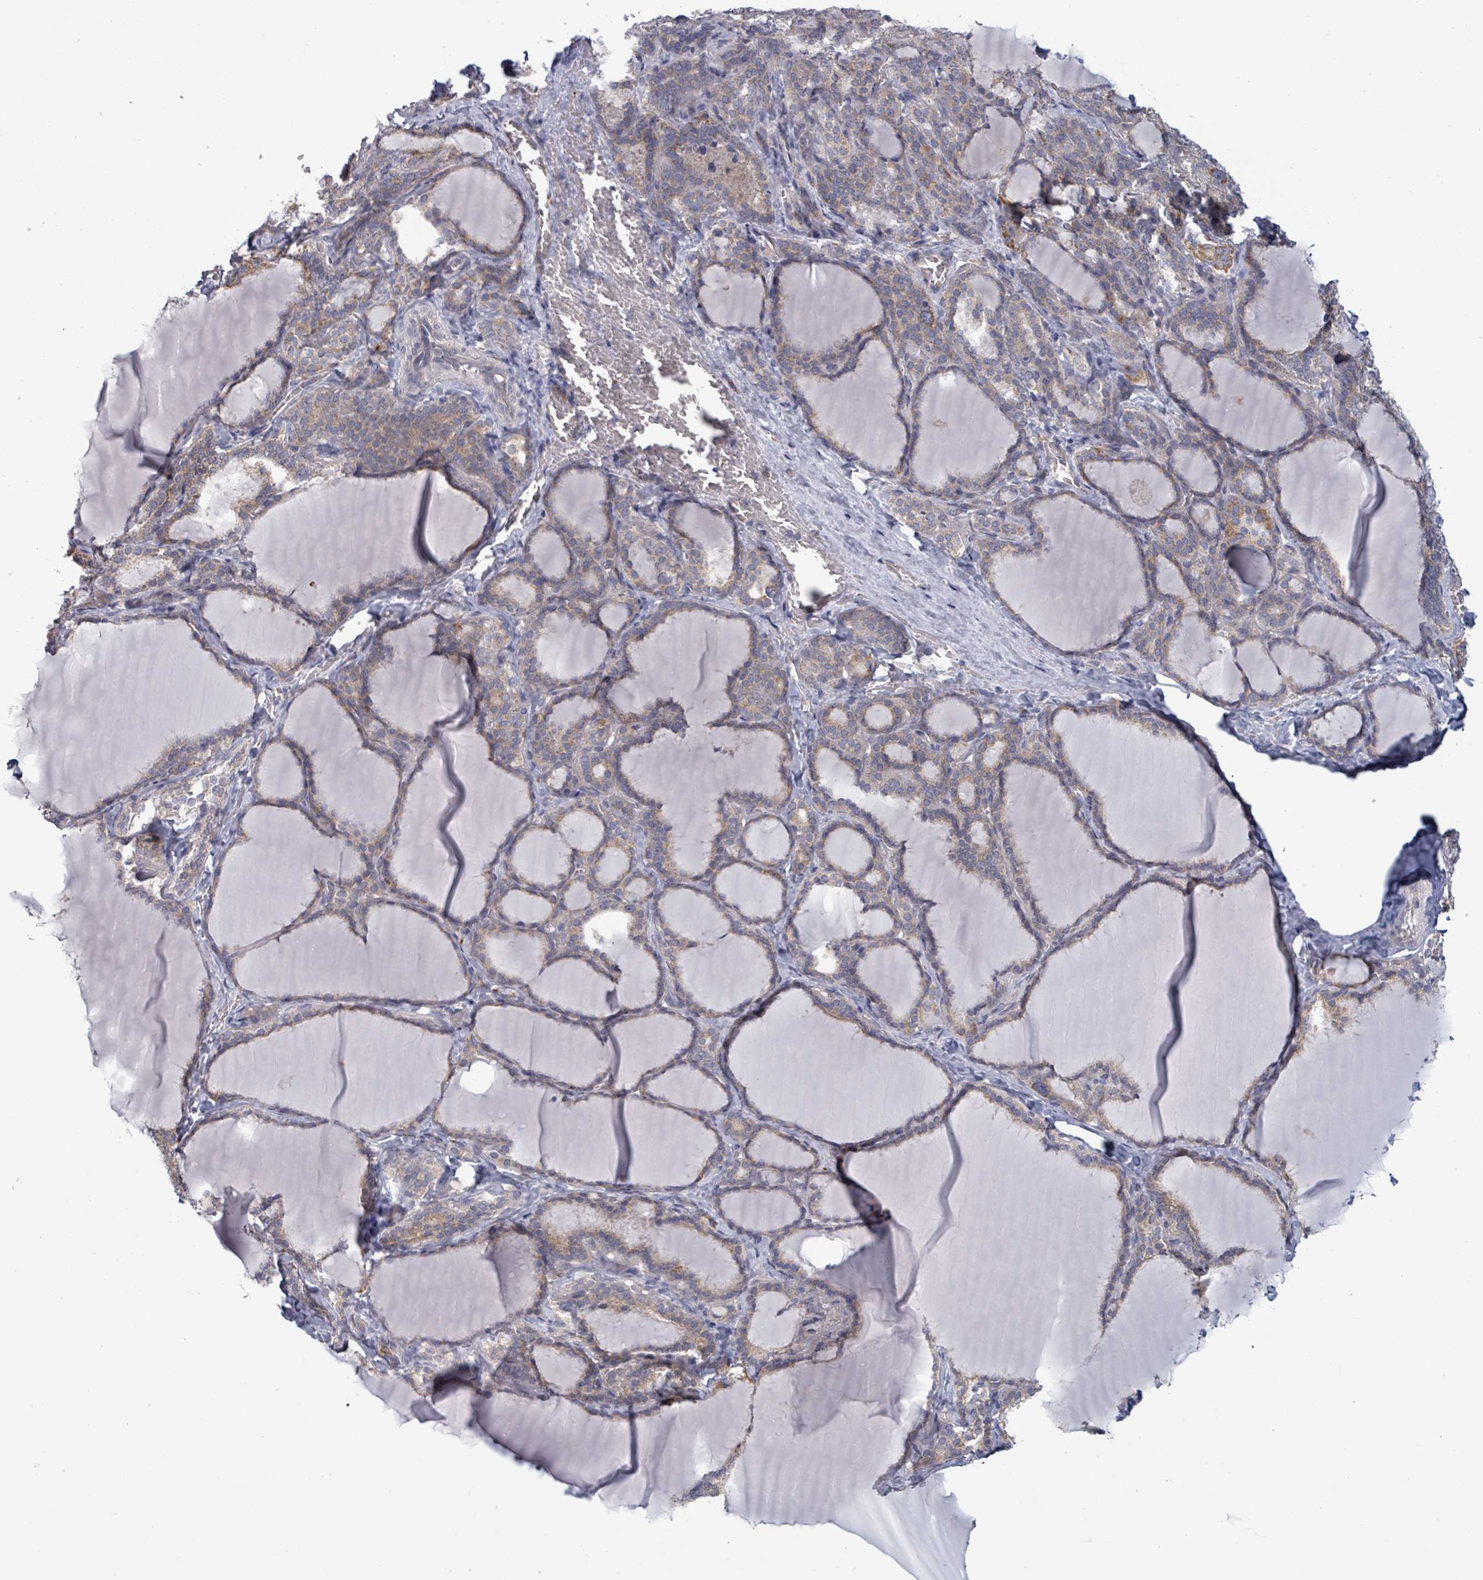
{"staining": {"intensity": "weak", "quantity": ">75%", "location": "cytoplasmic/membranous"}, "tissue": "thyroid gland", "cell_type": "Glandular cells", "image_type": "normal", "snomed": [{"axis": "morphology", "description": "Normal tissue, NOS"}, {"axis": "topography", "description": "Thyroid gland"}], "caption": "About >75% of glandular cells in unremarkable thyroid gland display weak cytoplasmic/membranous protein expression as visualized by brown immunohistochemical staining.", "gene": "FKBP1A", "patient": {"sex": "female", "age": 31}}